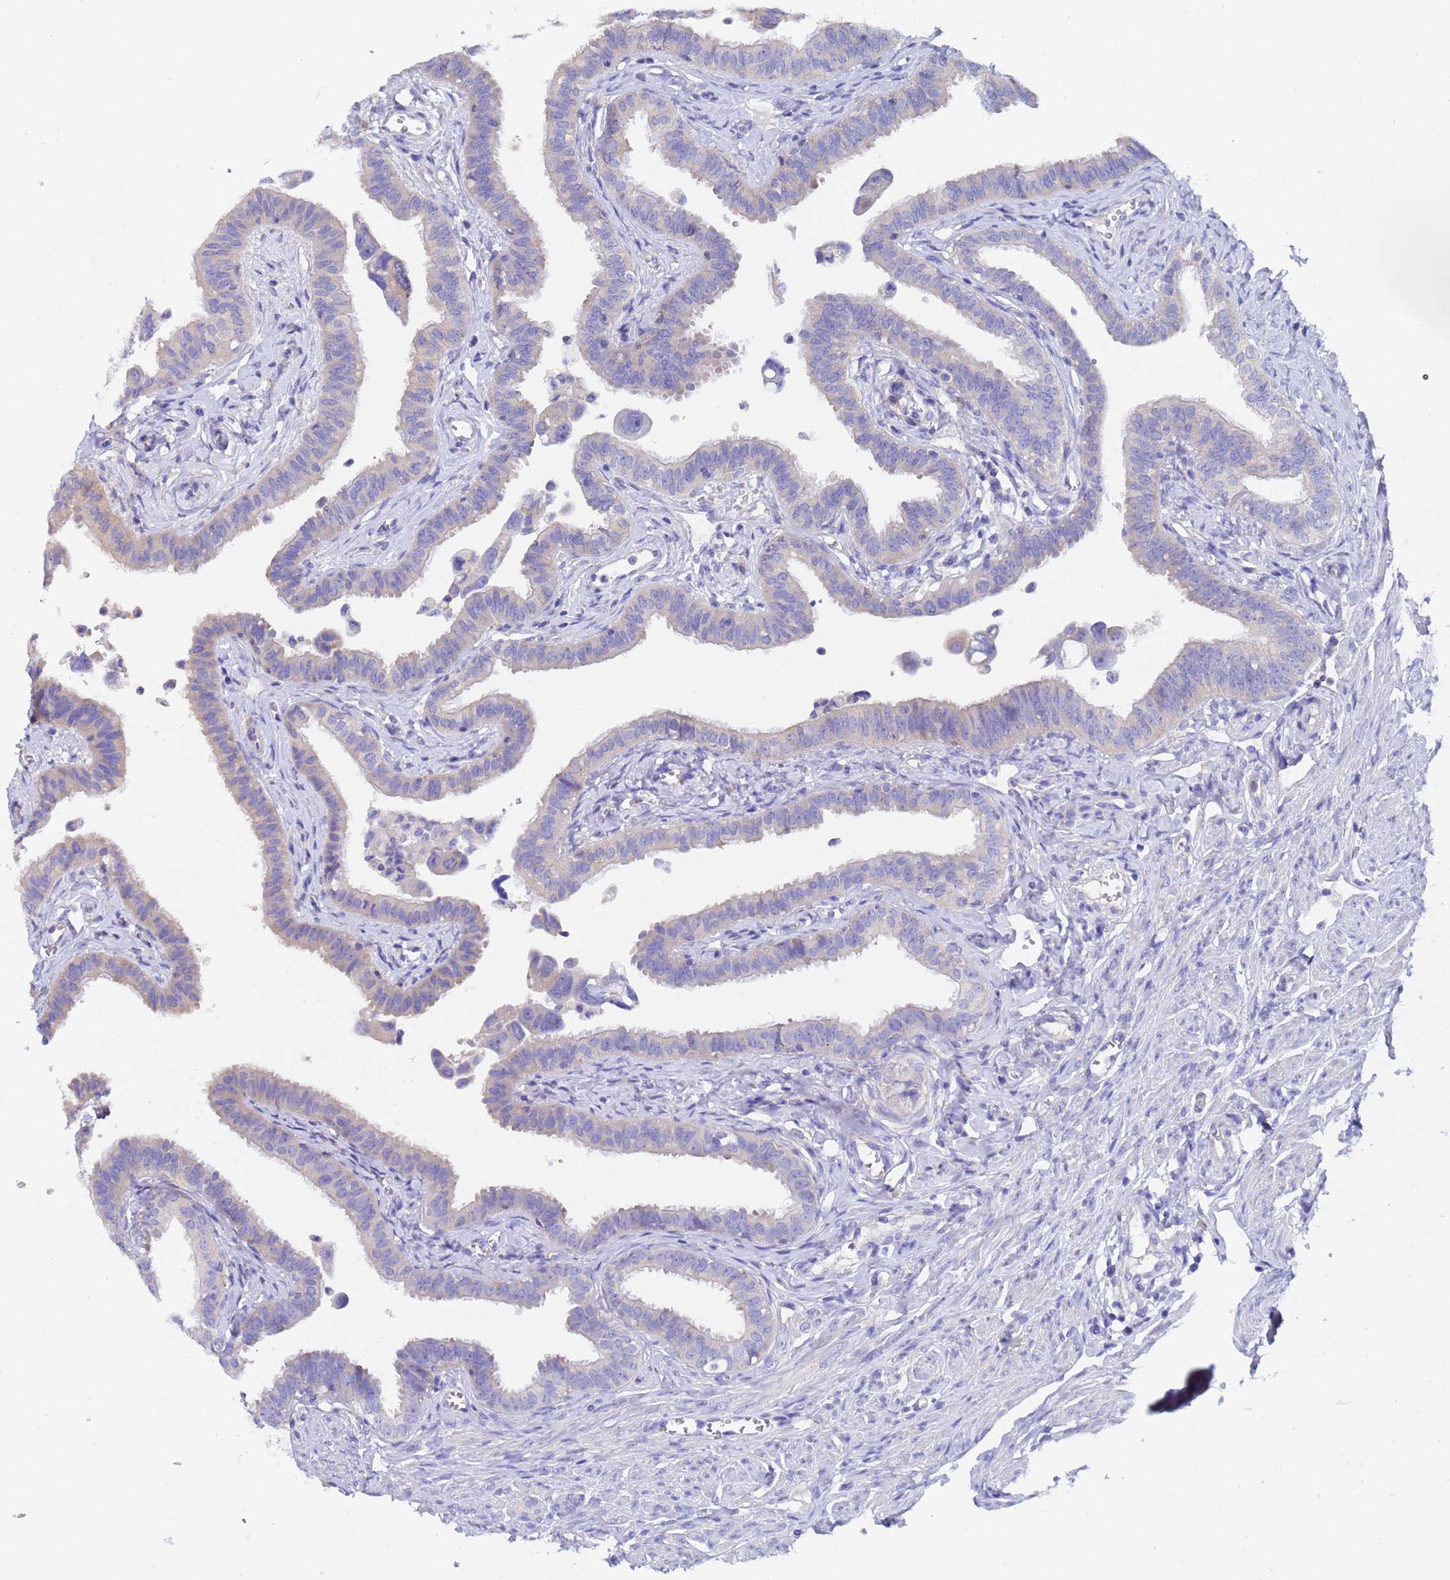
{"staining": {"intensity": "negative", "quantity": "none", "location": "none"}, "tissue": "fallopian tube", "cell_type": "Glandular cells", "image_type": "normal", "snomed": [{"axis": "morphology", "description": "Normal tissue, NOS"}, {"axis": "morphology", "description": "Carcinoma, NOS"}, {"axis": "topography", "description": "Fallopian tube"}, {"axis": "topography", "description": "Ovary"}], "caption": "Glandular cells show no significant staining in benign fallopian tube. Nuclei are stained in blue.", "gene": "UBE2O", "patient": {"sex": "female", "age": 59}}